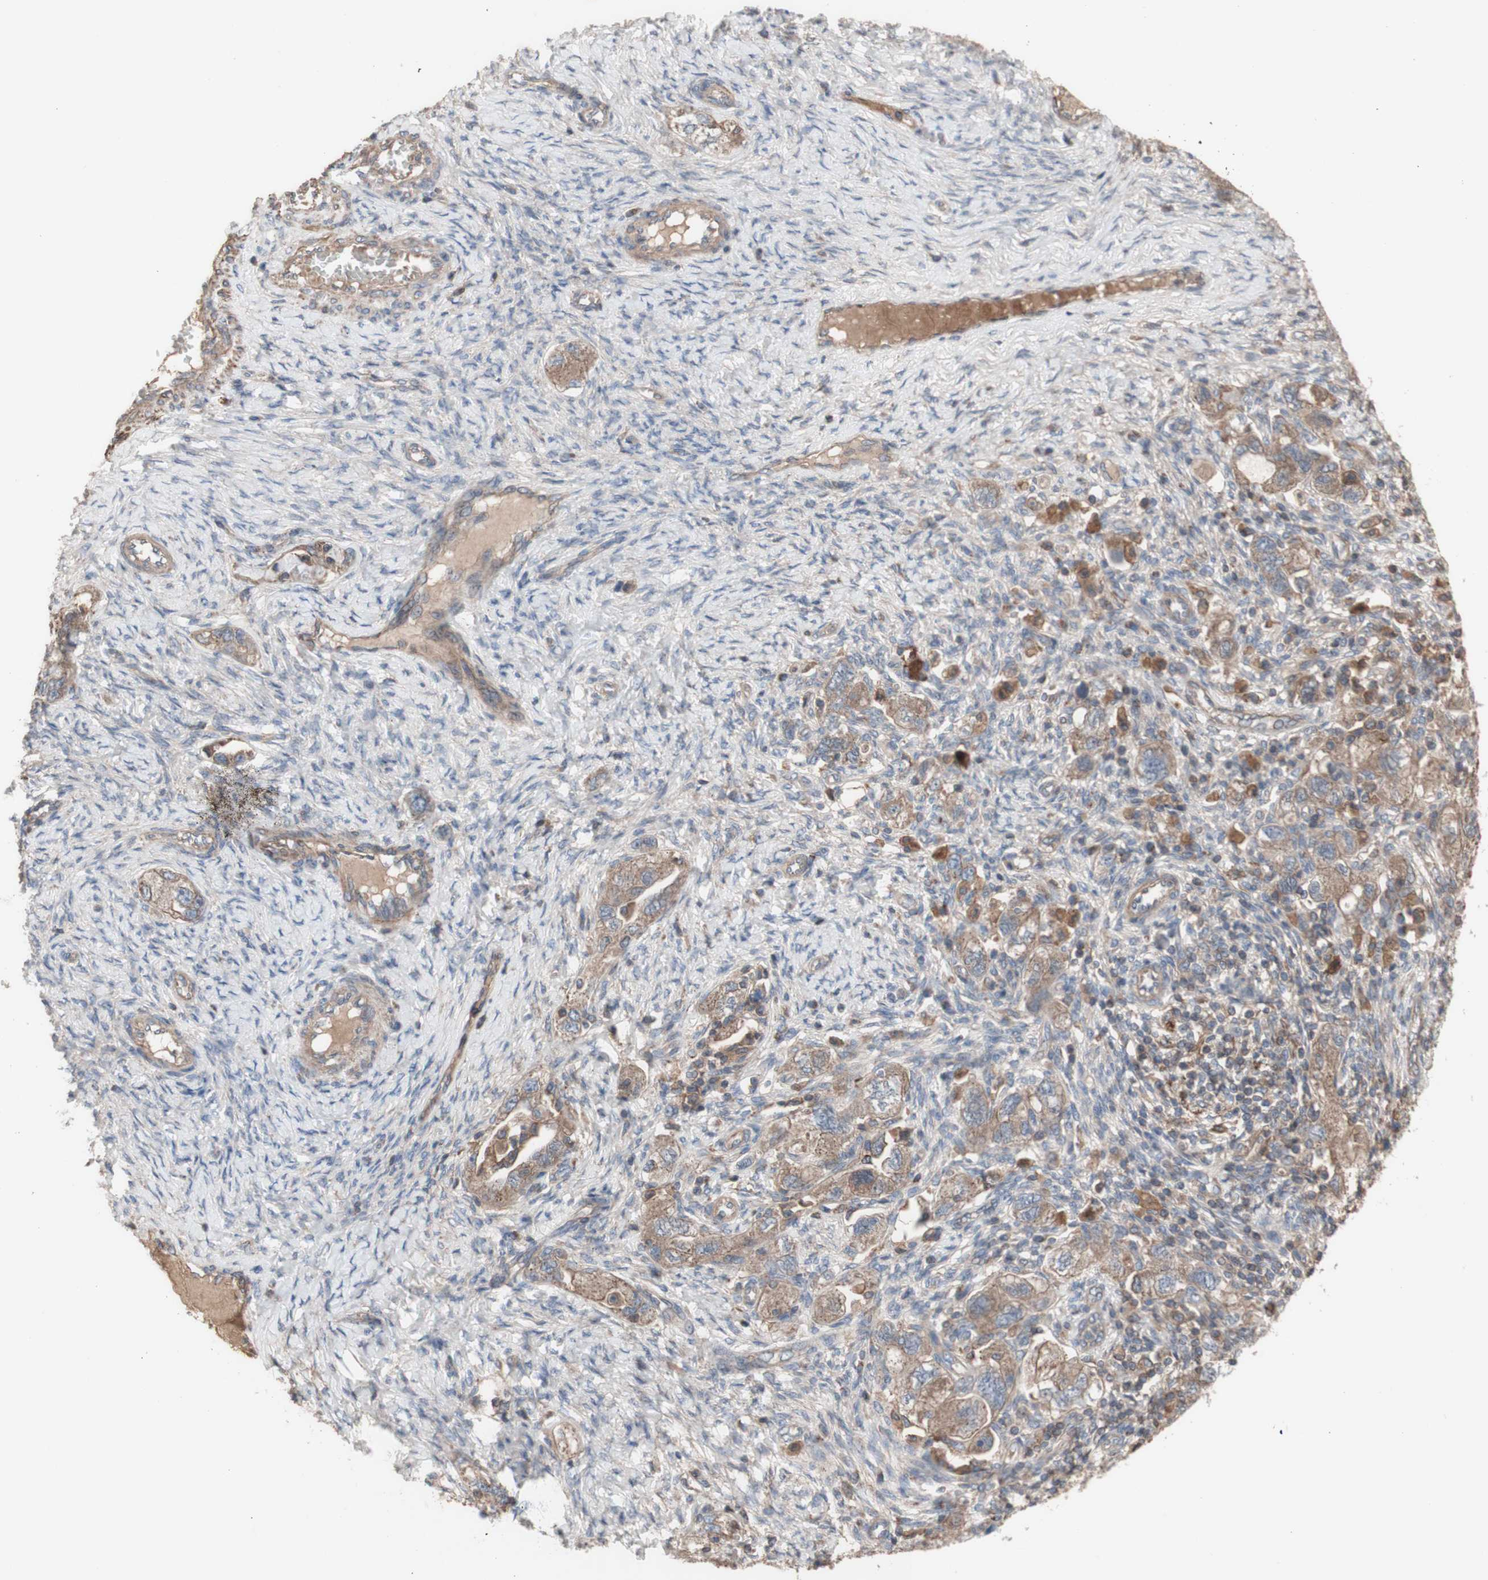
{"staining": {"intensity": "moderate", "quantity": ">75%", "location": "cytoplasmic/membranous"}, "tissue": "ovarian cancer", "cell_type": "Tumor cells", "image_type": "cancer", "snomed": [{"axis": "morphology", "description": "Carcinoma, NOS"}, {"axis": "morphology", "description": "Cystadenocarcinoma, serous, NOS"}, {"axis": "topography", "description": "Ovary"}], "caption": "Carcinoma (ovarian) stained with immunohistochemistry exhibits moderate cytoplasmic/membranous staining in about >75% of tumor cells. Nuclei are stained in blue.", "gene": "COPB1", "patient": {"sex": "female", "age": 69}}